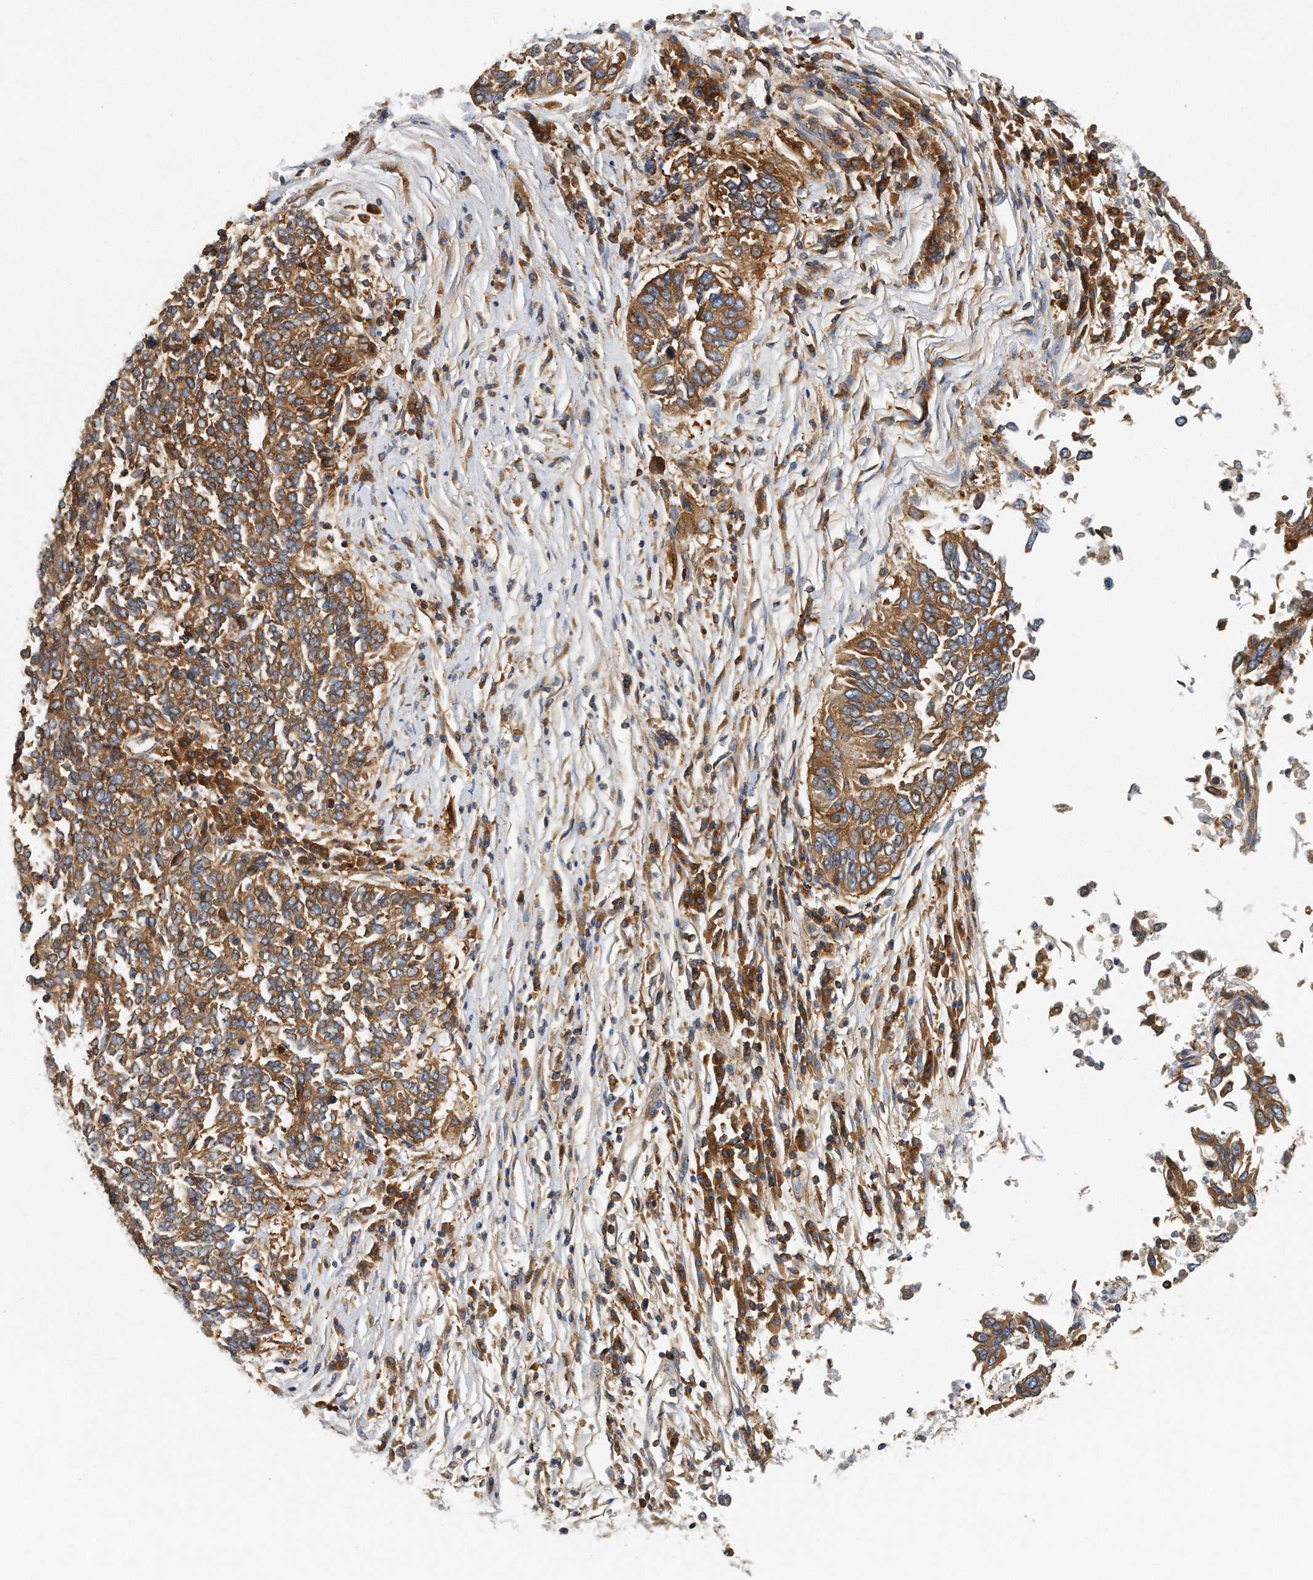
{"staining": {"intensity": "moderate", "quantity": ">75%", "location": "cytoplasmic/membranous"}, "tissue": "lung cancer", "cell_type": "Tumor cells", "image_type": "cancer", "snomed": [{"axis": "morphology", "description": "Normal tissue, NOS"}, {"axis": "morphology", "description": "Squamous cell carcinoma, NOS"}, {"axis": "topography", "description": "Cartilage tissue"}, {"axis": "topography", "description": "Bronchus"}, {"axis": "topography", "description": "Lung"}, {"axis": "topography", "description": "Peripheral nerve tissue"}], "caption": "Protein expression analysis of human lung cancer reveals moderate cytoplasmic/membranous staining in about >75% of tumor cells.", "gene": "EIF3I", "patient": {"sex": "female", "age": 49}}